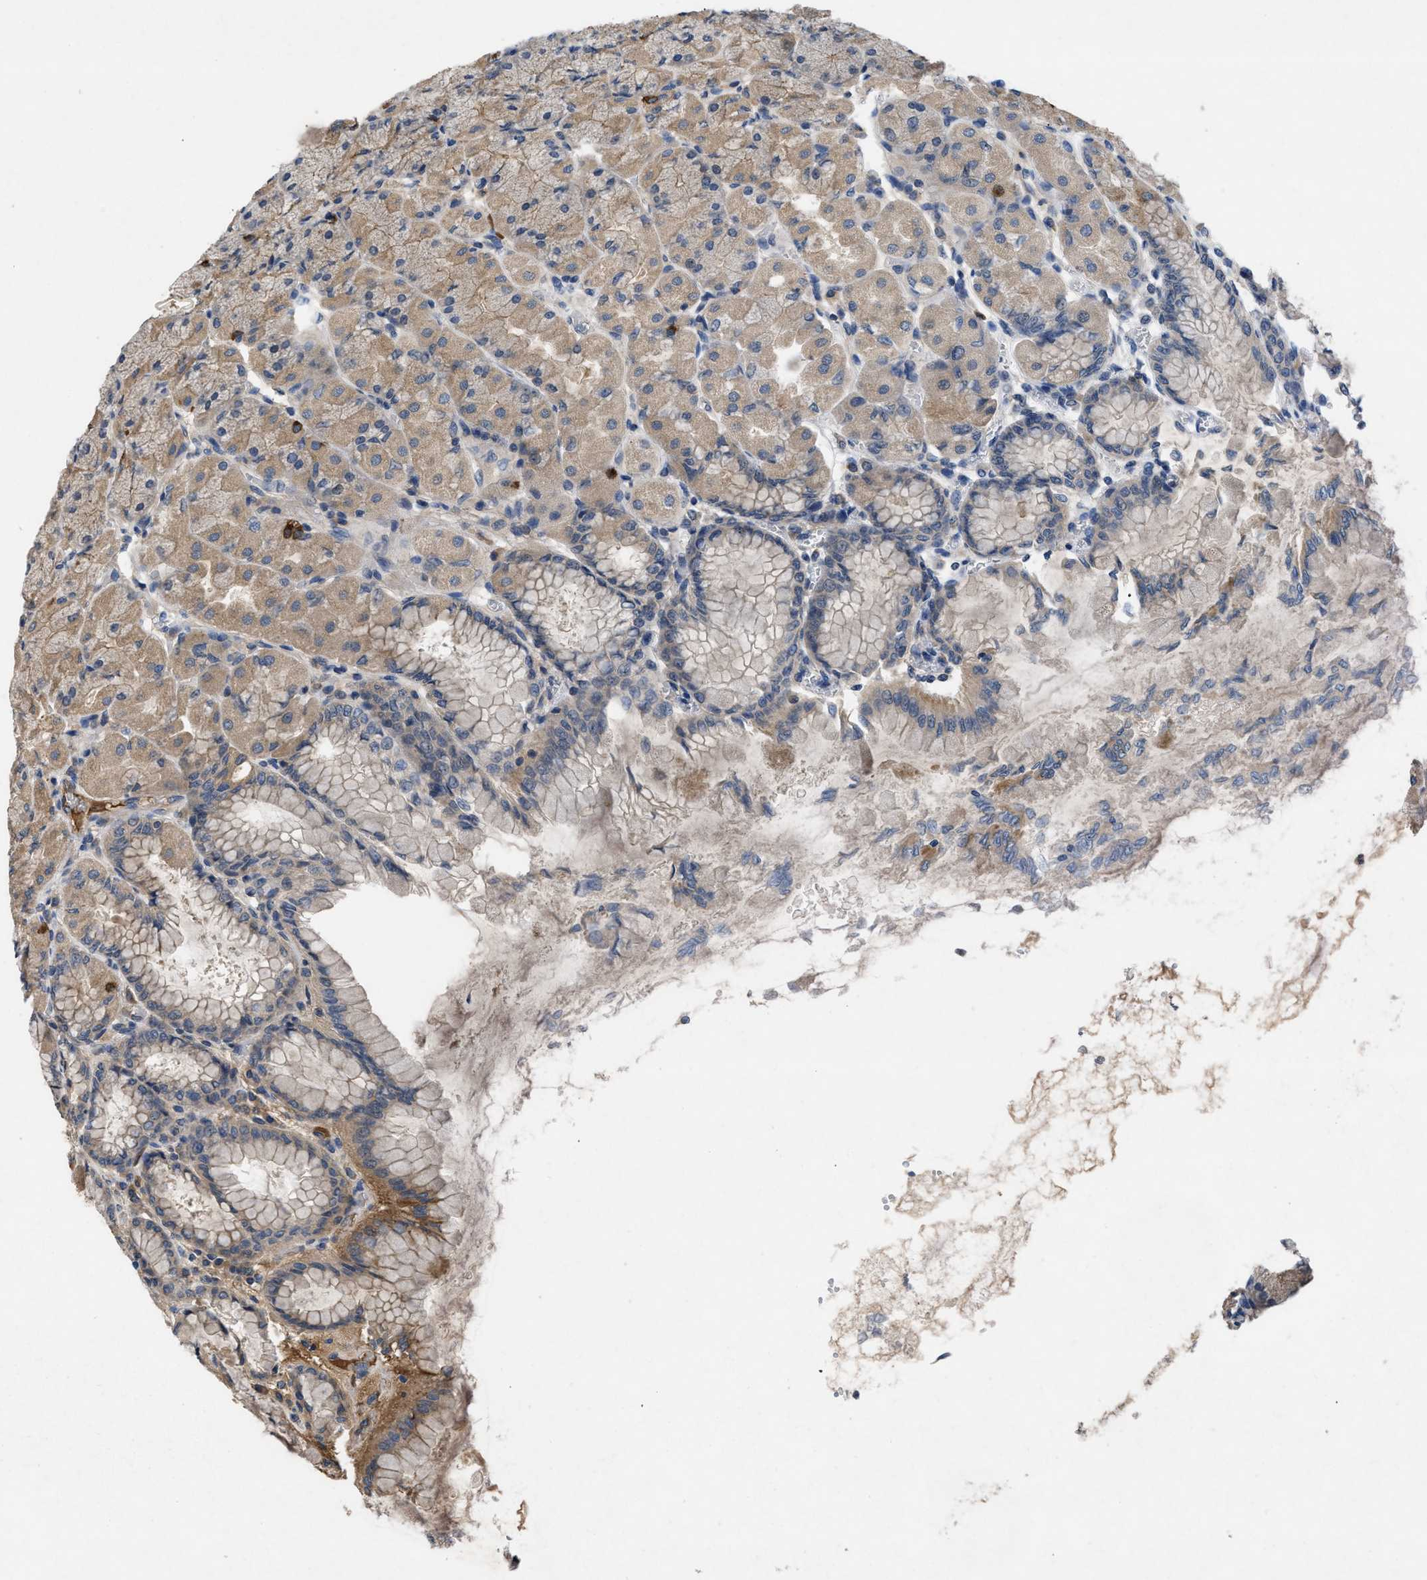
{"staining": {"intensity": "moderate", "quantity": ">75%", "location": "cytoplasmic/membranous"}, "tissue": "stomach", "cell_type": "Glandular cells", "image_type": "normal", "snomed": [{"axis": "morphology", "description": "Normal tissue, NOS"}, {"axis": "topography", "description": "Stomach, upper"}], "caption": "Unremarkable stomach was stained to show a protein in brown. There is medium levels of moderate cytoplasmic/membranous staining in approximately >75% of glandular cells.", "gene": "VPS4A", "patient": {"sex": "female", "age": 56}}